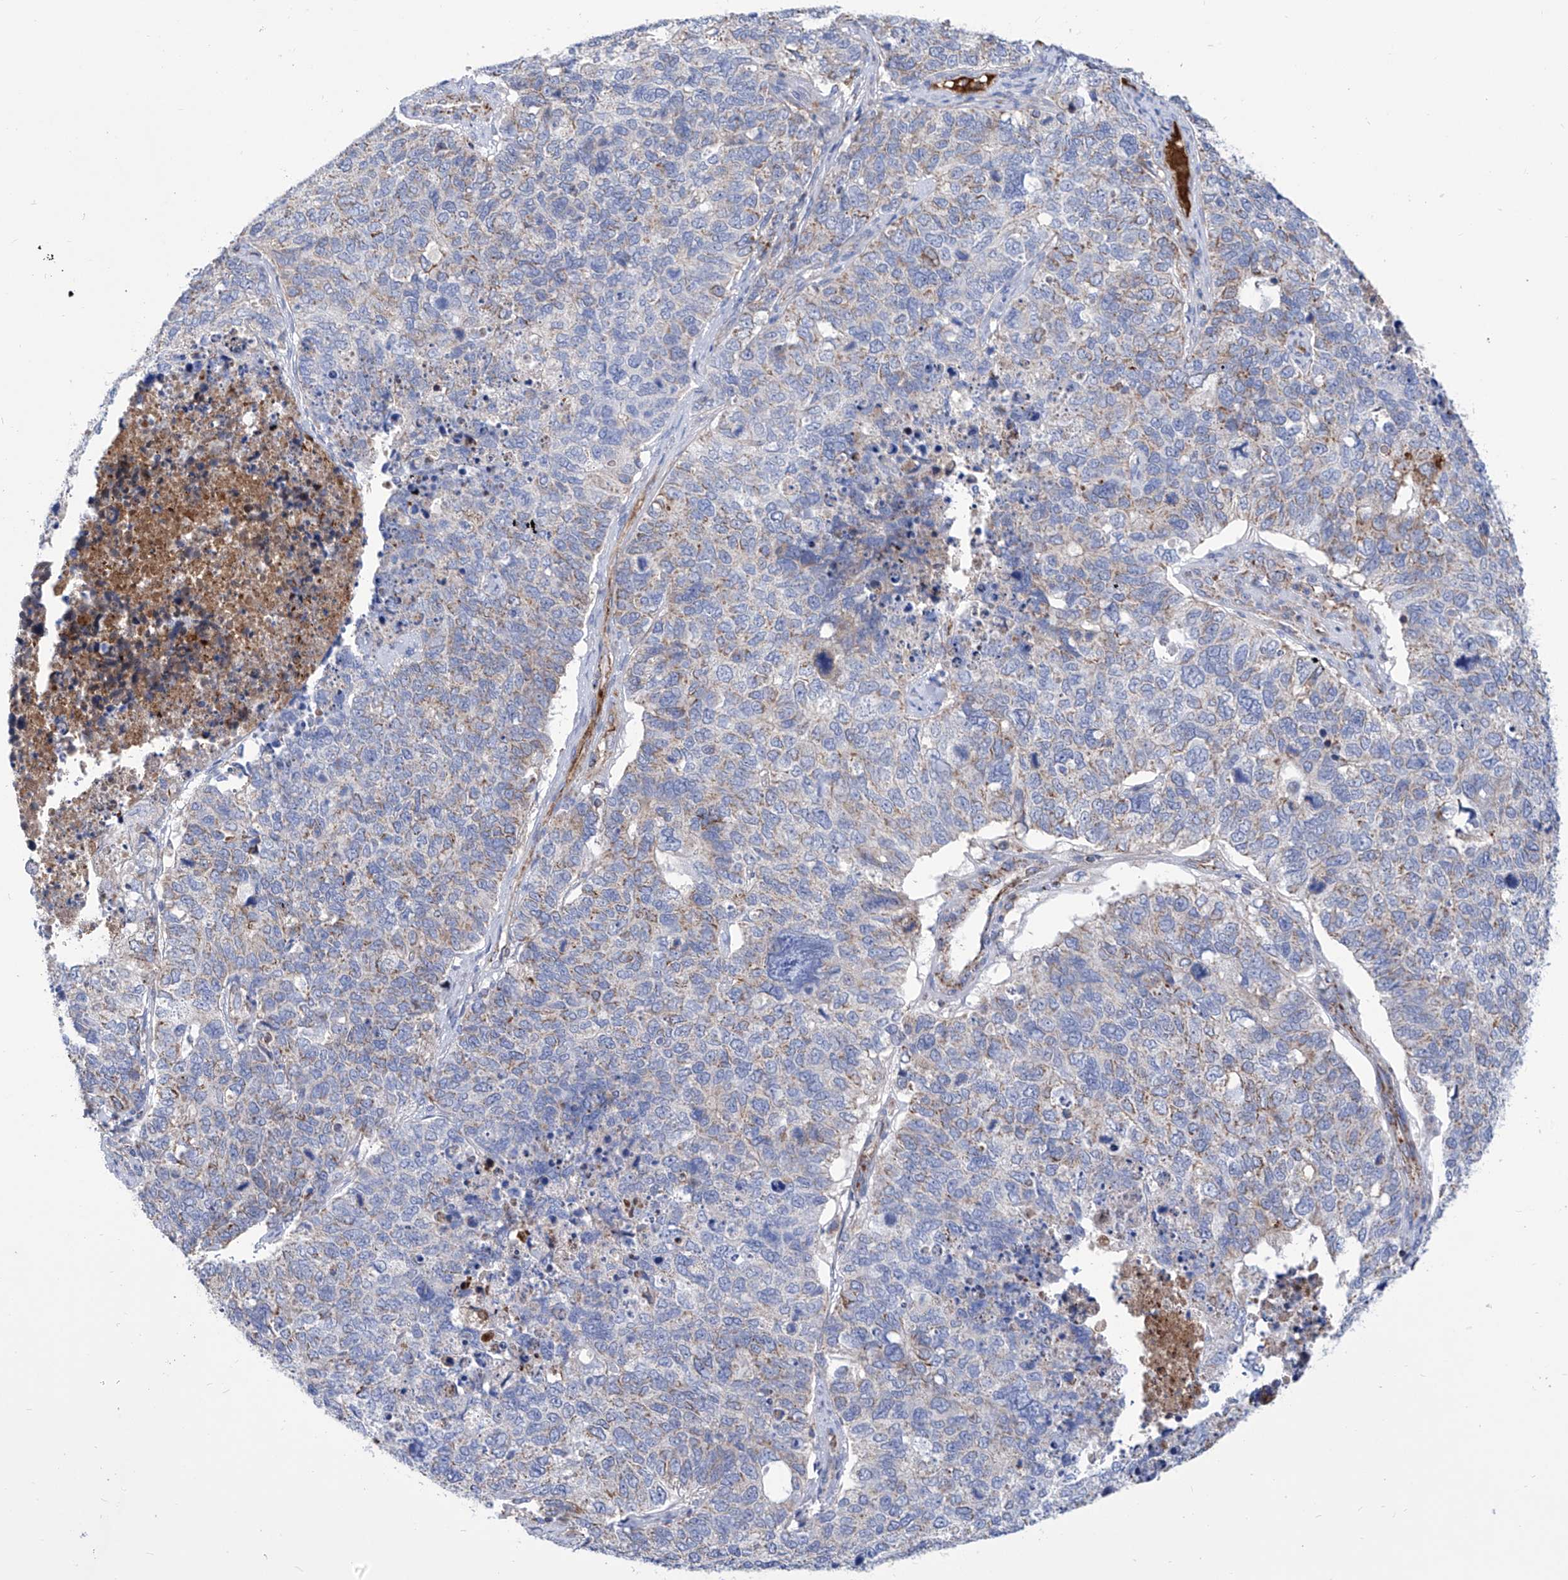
{"staining": {"intensity": "weak", "quantity": "25%-75%", "location": "cytoplasmic/membranous"}, "tissue": "cervical cancer", "cell_type": "Tumor cells", "image_type": "cancer", "snomed": [{"axis": "morphology", "description": "Squamous cell carcinoma, NOS"}, {"axis": "topography", "description": "Cervix"}], "caption": "This is a histology image of immunohistochemistry staining of squamous cell carcinoma (cervical), which shows weak staining in the cytoplasmic/membranous of tumor cells.", "gene": "SRBD1", "patient": {"sex": "female", "age": 63}}